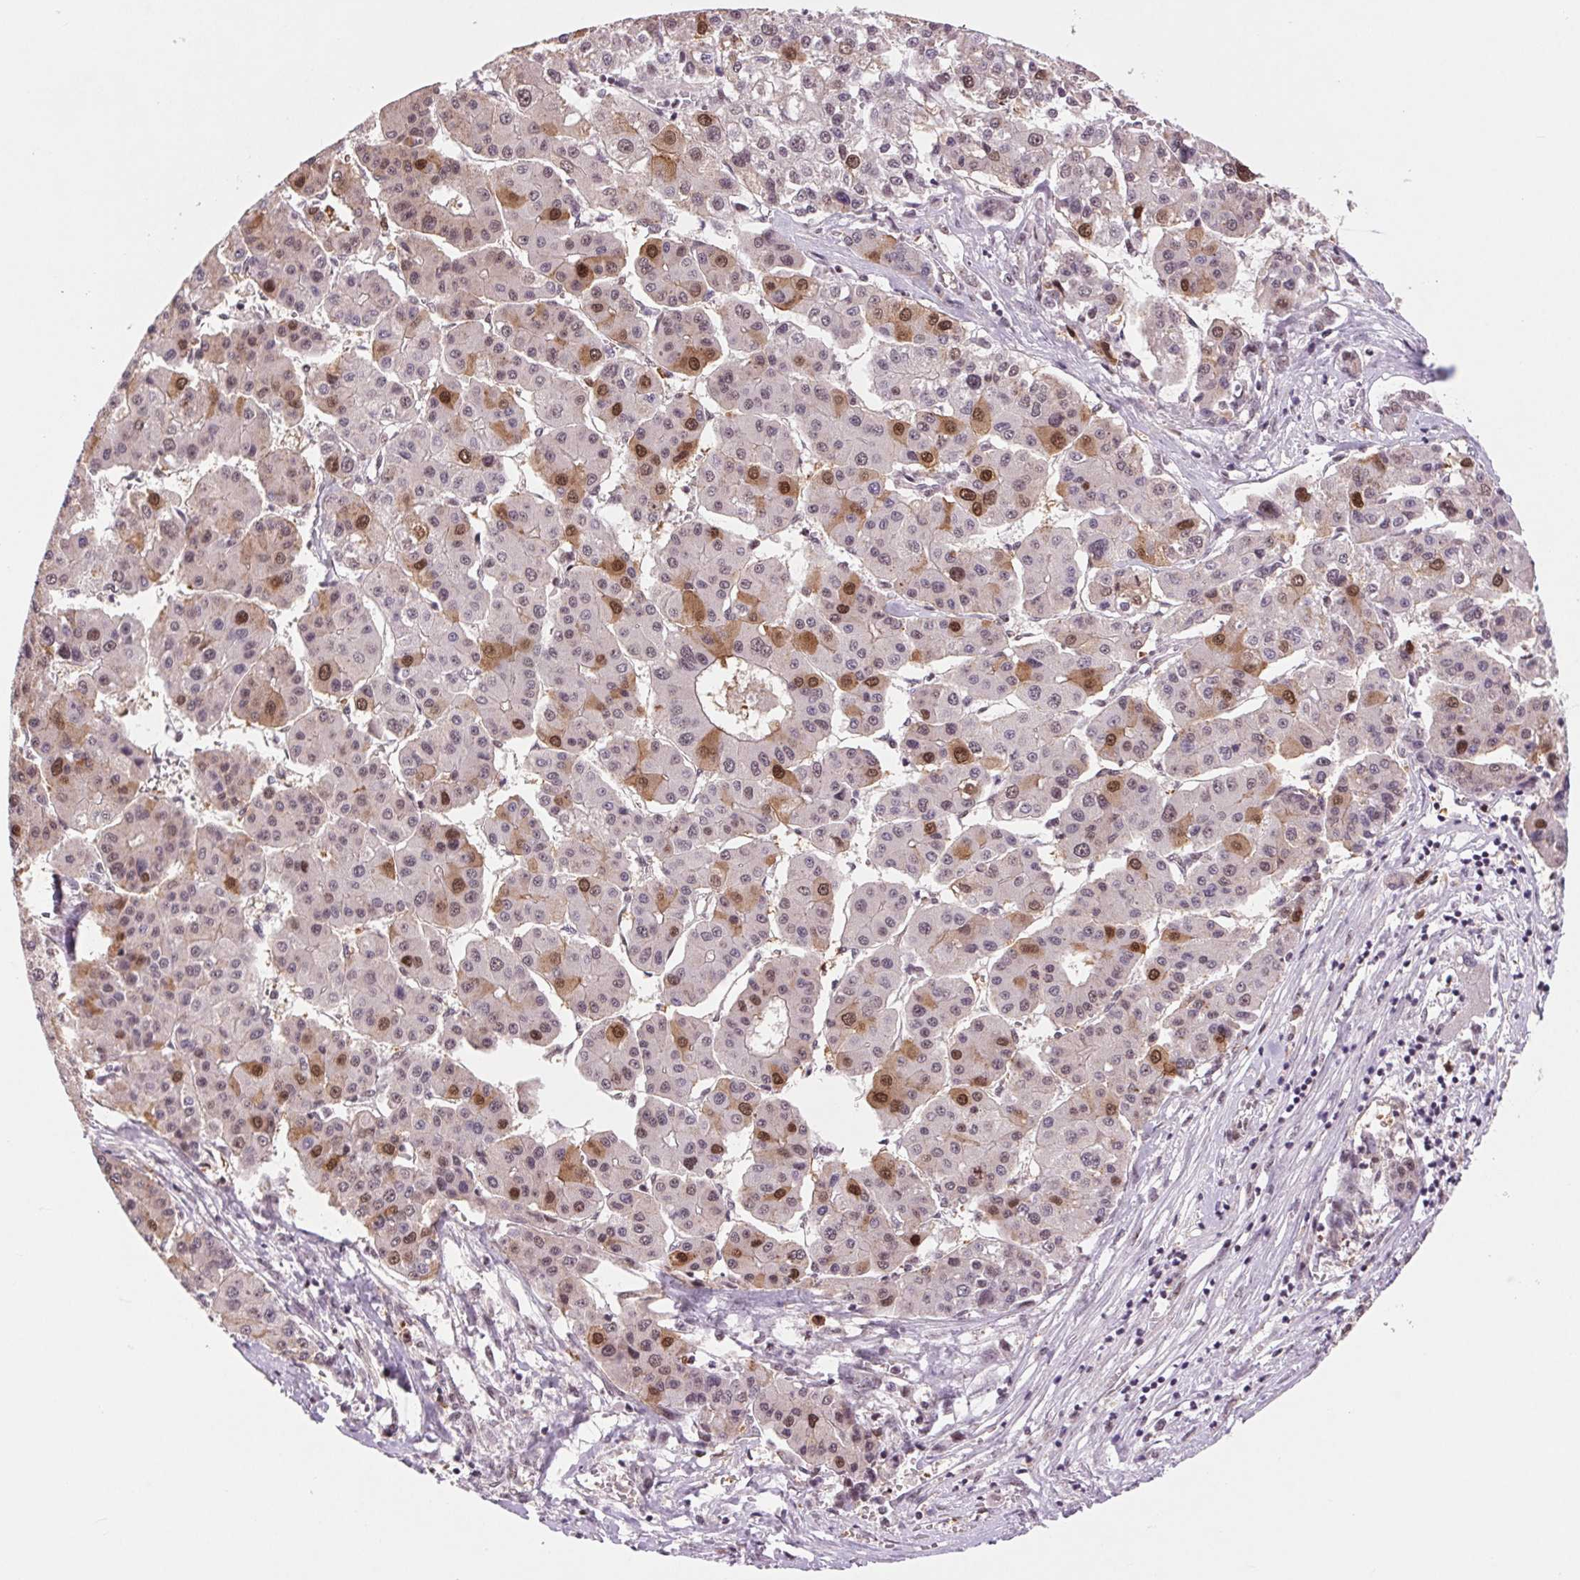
{"staining": {"intensity": "moderate", "quantity": "<25%", "location": "cytoplasmic/membranous,nuclear"}, "tissue": "liver cancer", "cell_type": "Tumor cells", "image_type": "cancer", "snomed": [{"axis": "morphology", "description": "Carcinoma, Hepatocellular, NOS"}, {"axis": "topography", "description": "Liver"}], "caption": "Moderate cytoplasmic/membranous and nuclear positivity for a protein is identified in about <25% of tumor cells of hepatocellular carcinoma (liver) using immunohistochemistry.", "gene": "CD2BP2", "patient": {"sex": "male", "age": 73}}